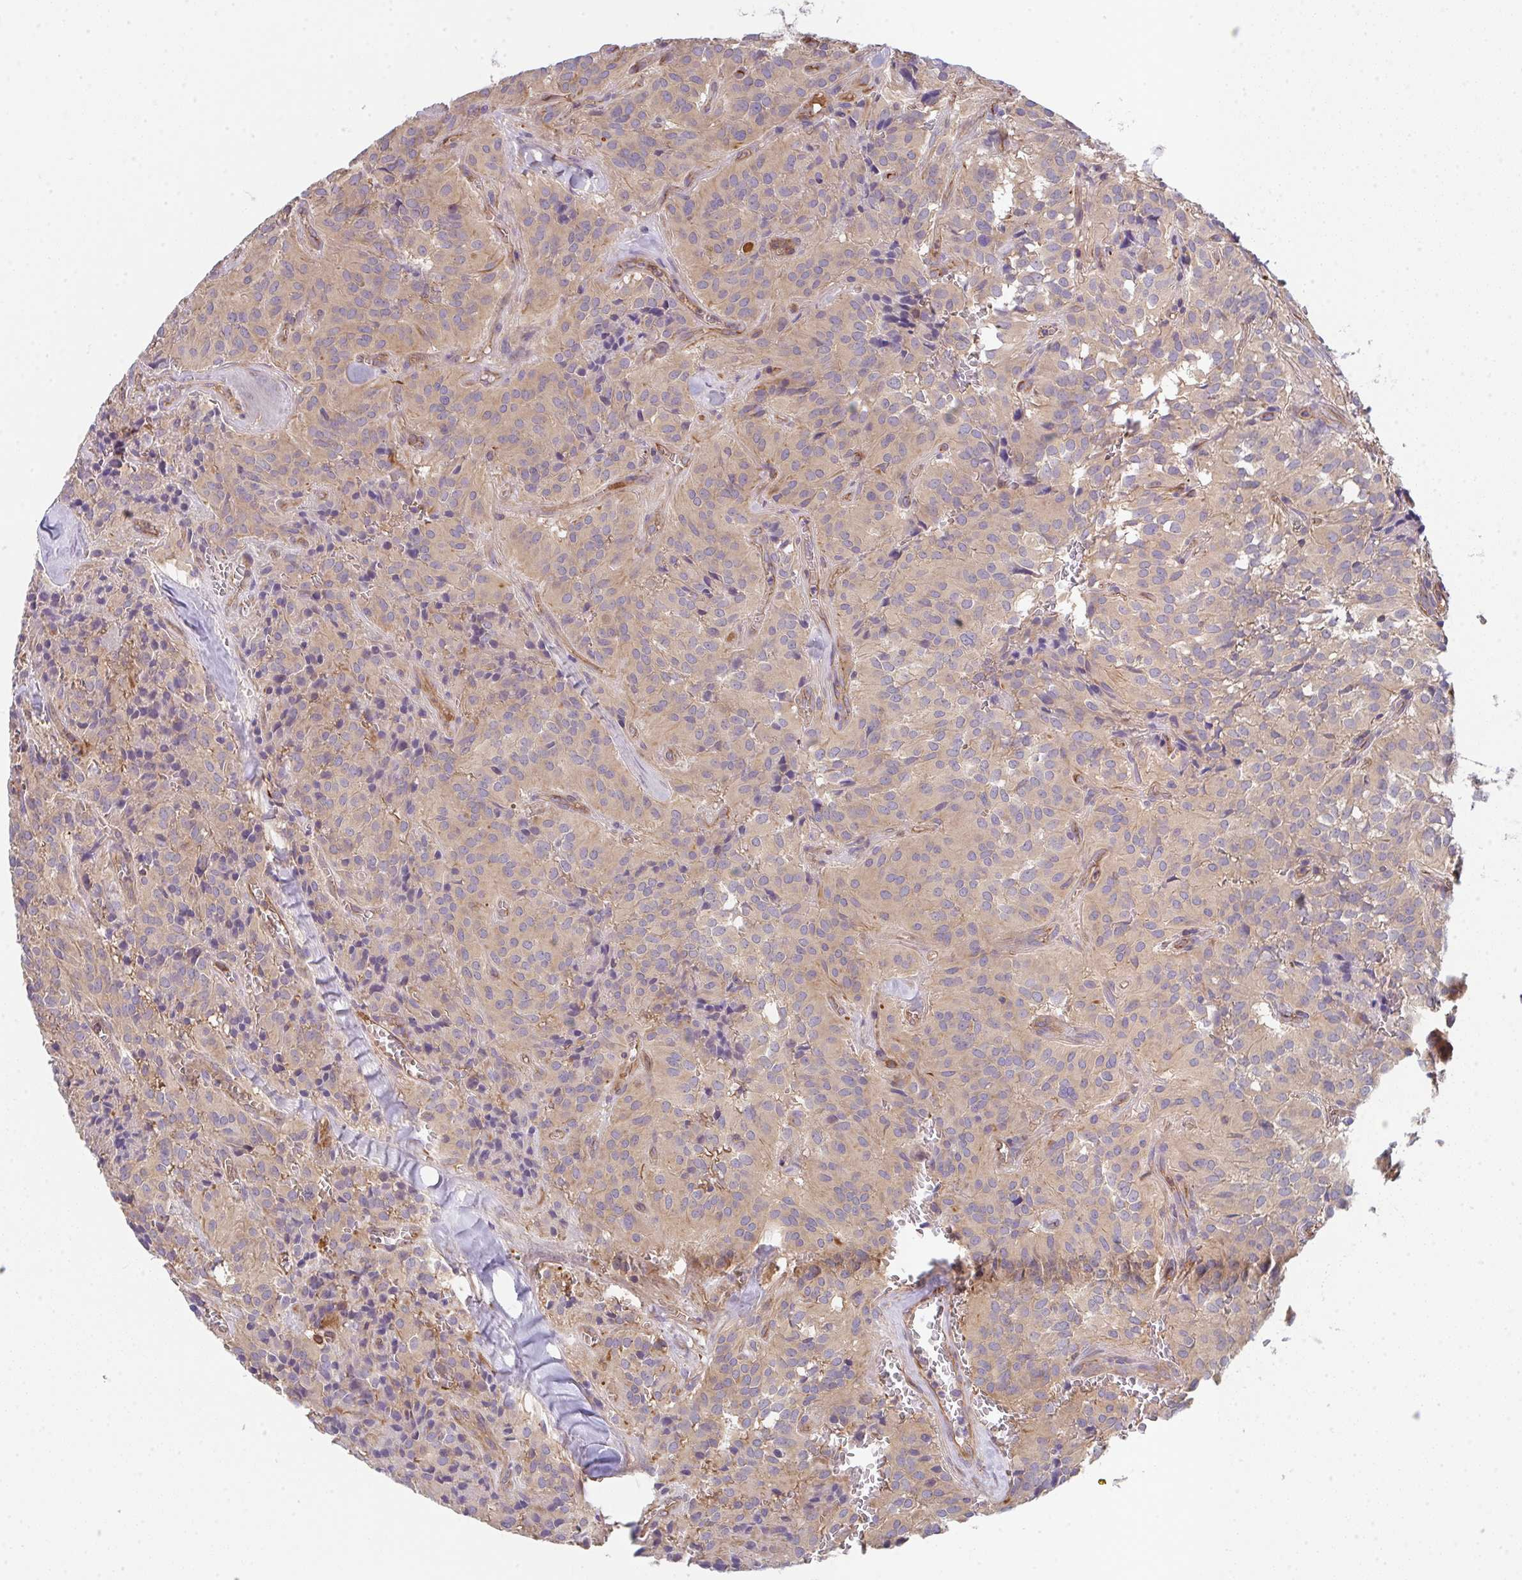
{"staining": {"intensity": "weak", "quantity": ">75%", "location": "cytoplasmic/membranous"}, "tissue": "glioma", "cell_type": "Tumor cells", "image_type": "cancer", "snomed": [{"axis": "morphology", "description": "Glioma, malignant, Low grade"}, {"axis": "topography", "description": "Brain"}], "caption": "Protein expression analysis of malignant glioma (low-grade) shows weak cytoplasmic/membranous expression in approximately >75% of tumor cells. The staining was performed using DAB (3,3'-diaminobenzidine), with brown indicating positive protein expression. Nuclei are stained blue with hematoxylin.", "gene": "TMEM229A", "patient": {"sex": "male", "age": 42}}